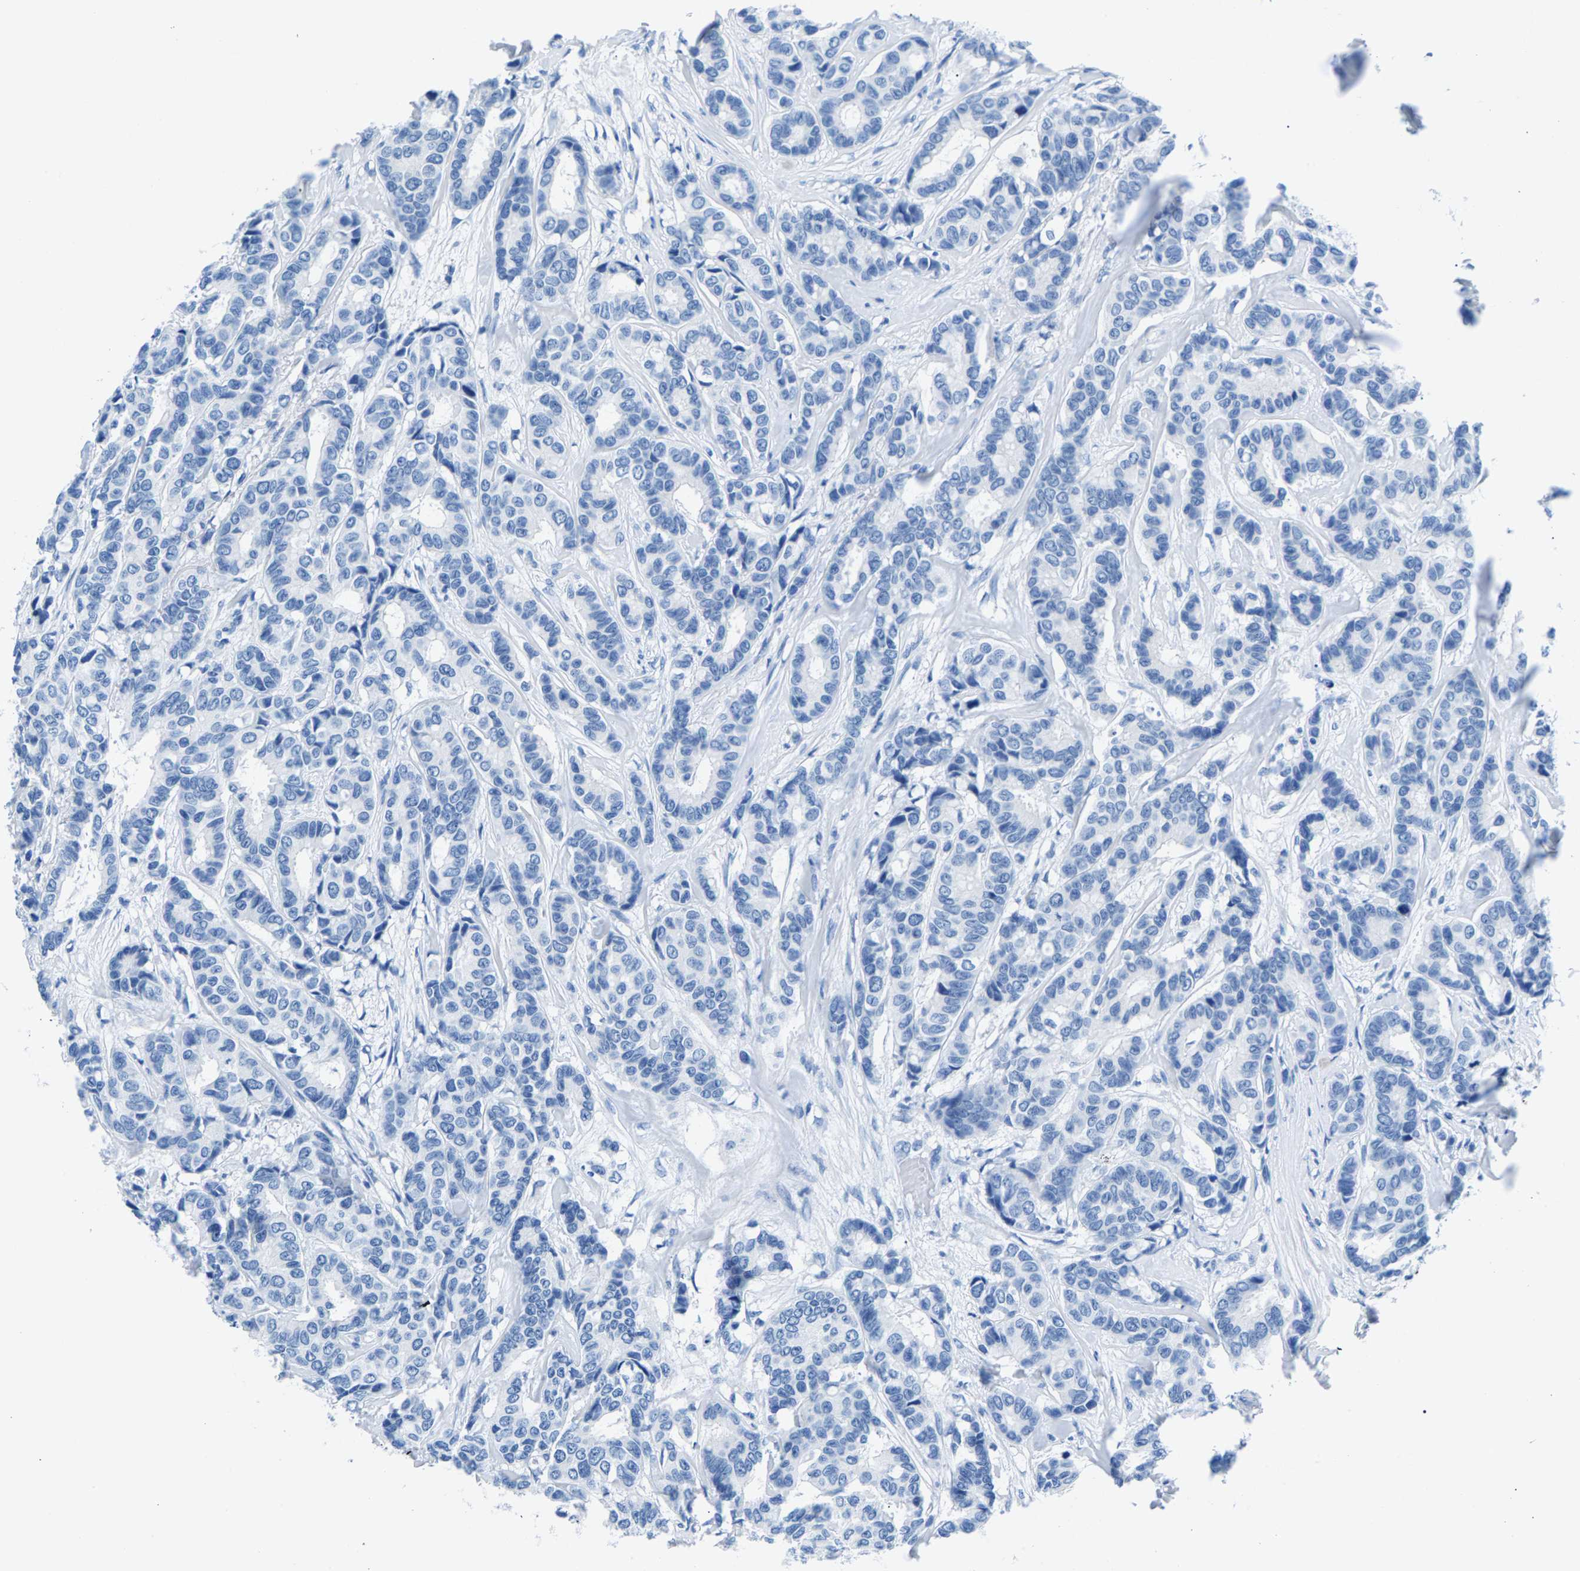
{"staining": {"intensity": "negative", "quantity": "none", "location": "none"}, "tissue": "breast cancer", "cell_type": "Tumor cells", "image_type": "cancer", "snomed": [{"axis": "morphology", "description": "Duct carcinoma"}, {"axis": "topography", "description": "Breast"}], "caption": "High magnification brightfield microscopy of intraductal carcinoma (breast) stained with DAB (3,3'-diaminobenzidine) (brown) and counterstained with hematoxylin (blue): tumor cells show no significant staining.", "gene": "CPS1", "patient": {"sex": "female", "age": 87}}